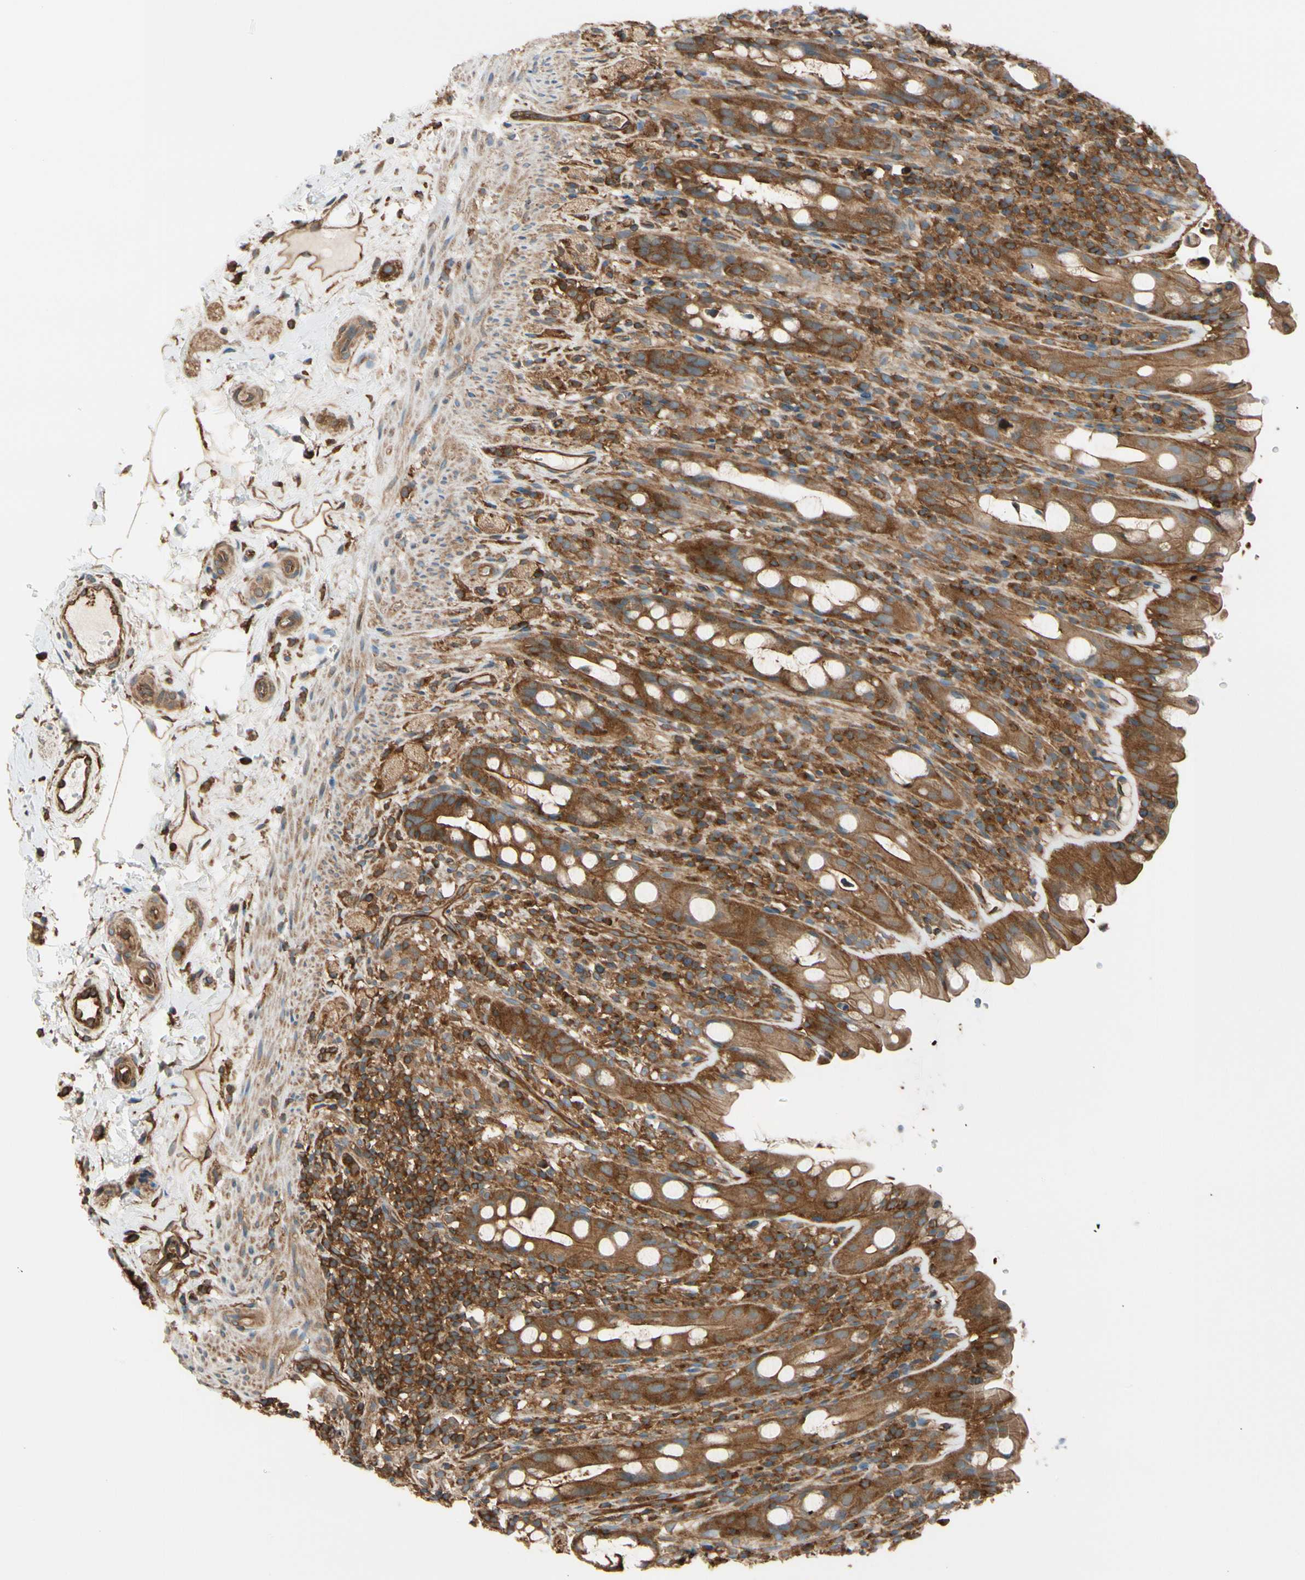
{"staining": {"intensity": "moderate", "quantity": ">75%", "location": "cytoplasmic/membranous"}, "tissue": "rectum", "cell_type": "Glandular cells", "image_type": "normal", "snomed": [{"axis": "morphology", "description": "Normal tissue, NOS"}, {"axis": "topography", "description": "Rectum"}], "caption": "Moderate cytoplasmic/membranous staining is appreciated in approximately >75% of glandular cells in unremarkable rectum.", "gene": "EPS15", "patient": {"sex": "male", "age": 44}}